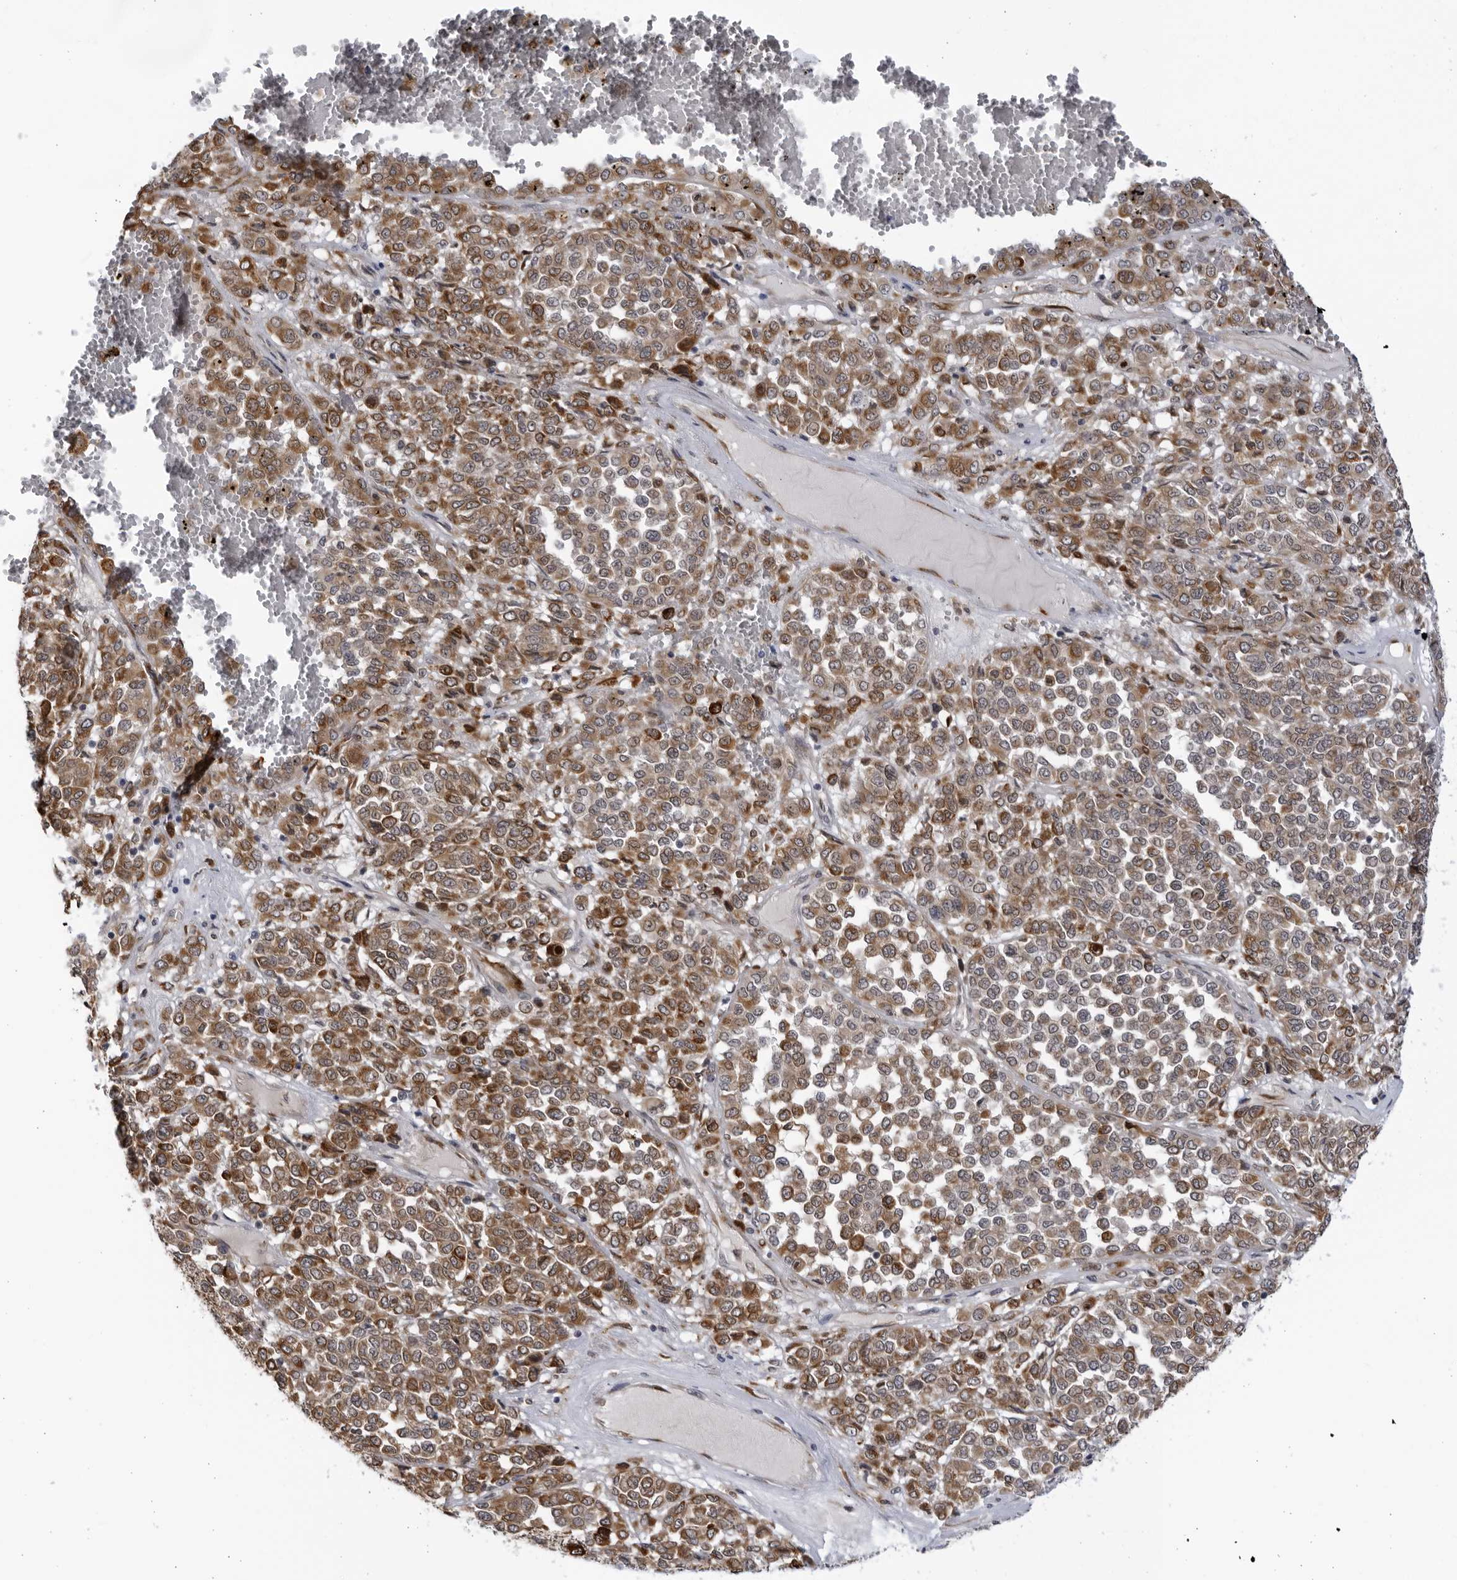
{"staining": {"intensity": "moderate", "quantity": ">75%", "location": "cytoplasmic/membranous"}, "tissue": "melanoma", "cell_type": "Tumor cells", "image_type": "cancer", "snomed": [{"axis": "morphology", "description": "Malignant melanoma, Metastatic site"}, {"axis": "topography", "description": "Pancreas"}], "caption": "Immunohistochemical staining of melanoma demonstrates medium levels of moderate cytoplasmic/membranous protein expression in approximately >75% of tumor cells.", "gene": "BMP2K", "patient": {"sex": "female", "age": 30}}